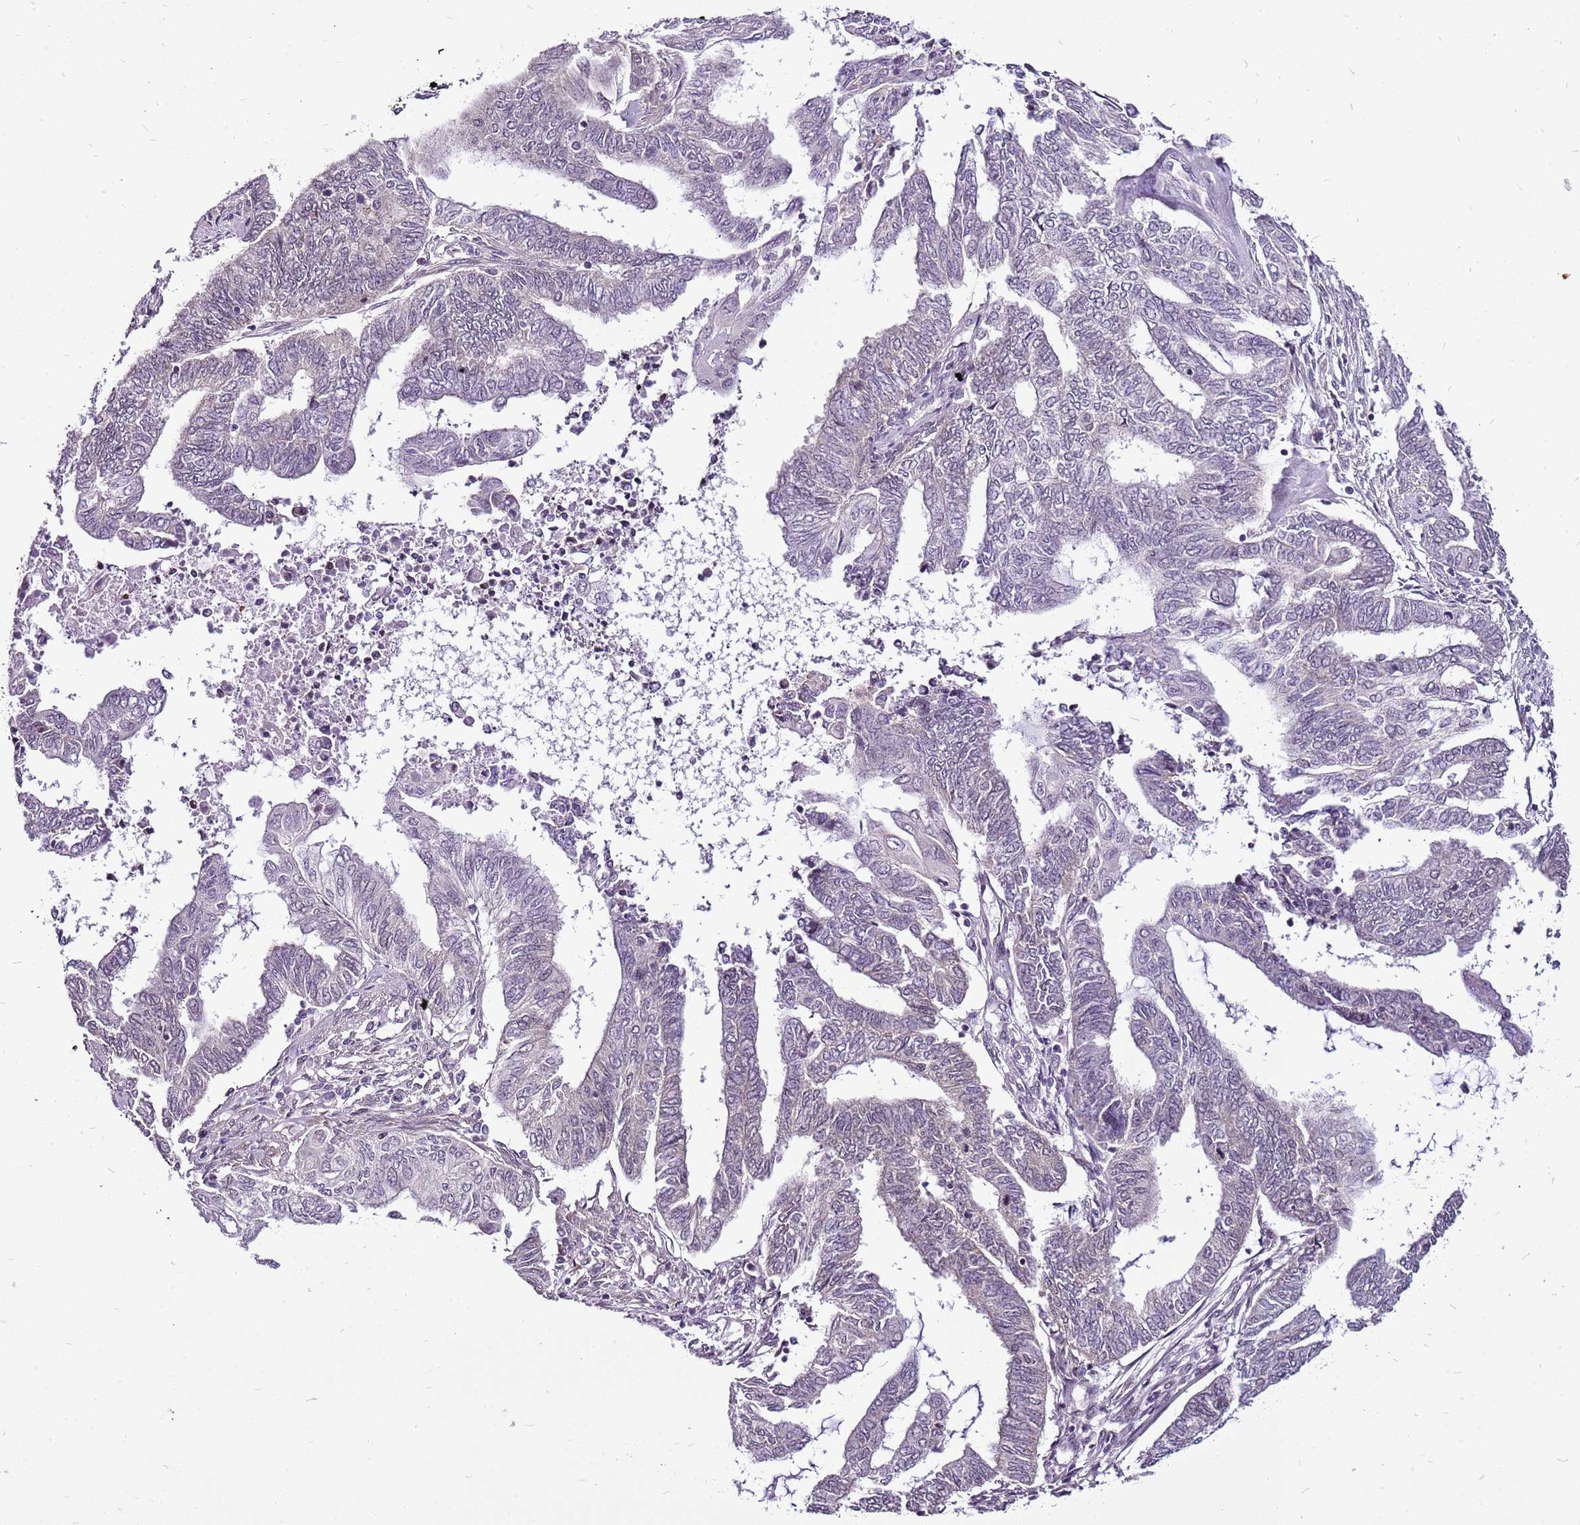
{"staining": {"intensity": "negative", "quantity": "none", "location": "none"}, "tissue": "endometrial cancer", "cell_type": "Tumor cells", "image_type": "cancer", "snomed": [{"axis": "morphology", "description": "Adenocarcinoma, NOS"}, {"axis": "topography", "description": "Uterus"}, {"axis": "topography", "description": "Endometrium"}], "caption": "Tumor cells show no significant protein staining in adenocarcinoma (endometrial).", "gene": "CCDC166", "patient": {"sex": "female", "age": 70}}